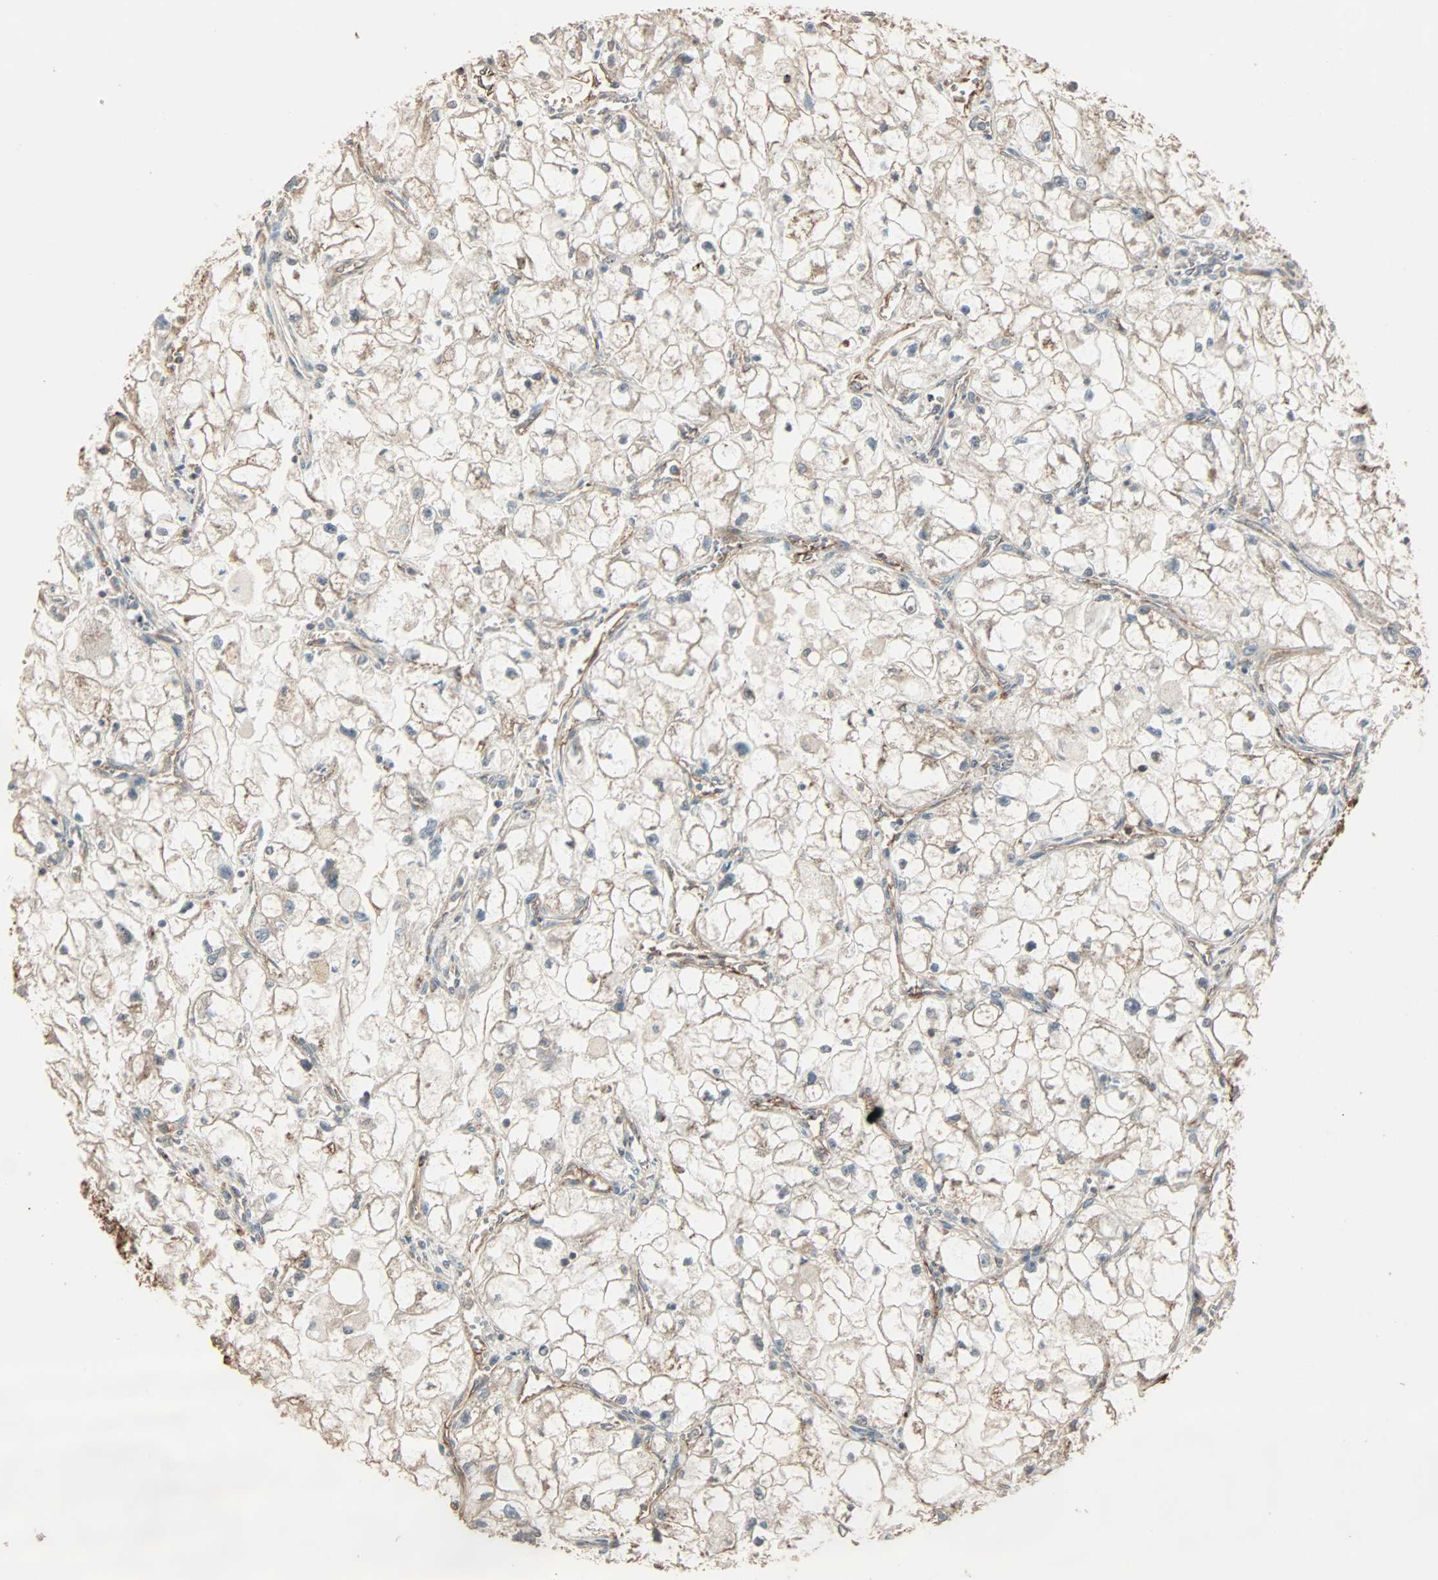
{"staining": {"intensity": "weak", "quantity": "25%-75%", "location": "cytoplasmic/membranous"}, "tissue": "renal cancer", "cell_type": "Tumor cells", "image_type": "cancer", "snomed": [{"axis": "morphology", "description": "Adenocarcinoma, NOS"}, {"axis": "topography", "description": "Kidney"}], "caption": "Protein analysis of adenocarcinoma (renal) tissue exhibits weak cytoplasmic/membranous positivity in about 25%-75% of tumor cells. (Stains: DAB (3,3'-diaminobenzidine) in brown, nuclei in blue, Microscopy: brightfield microscopy at high magnification).", "gene": "CALCRL", "patient": {"sex": "female", "age": 70}}